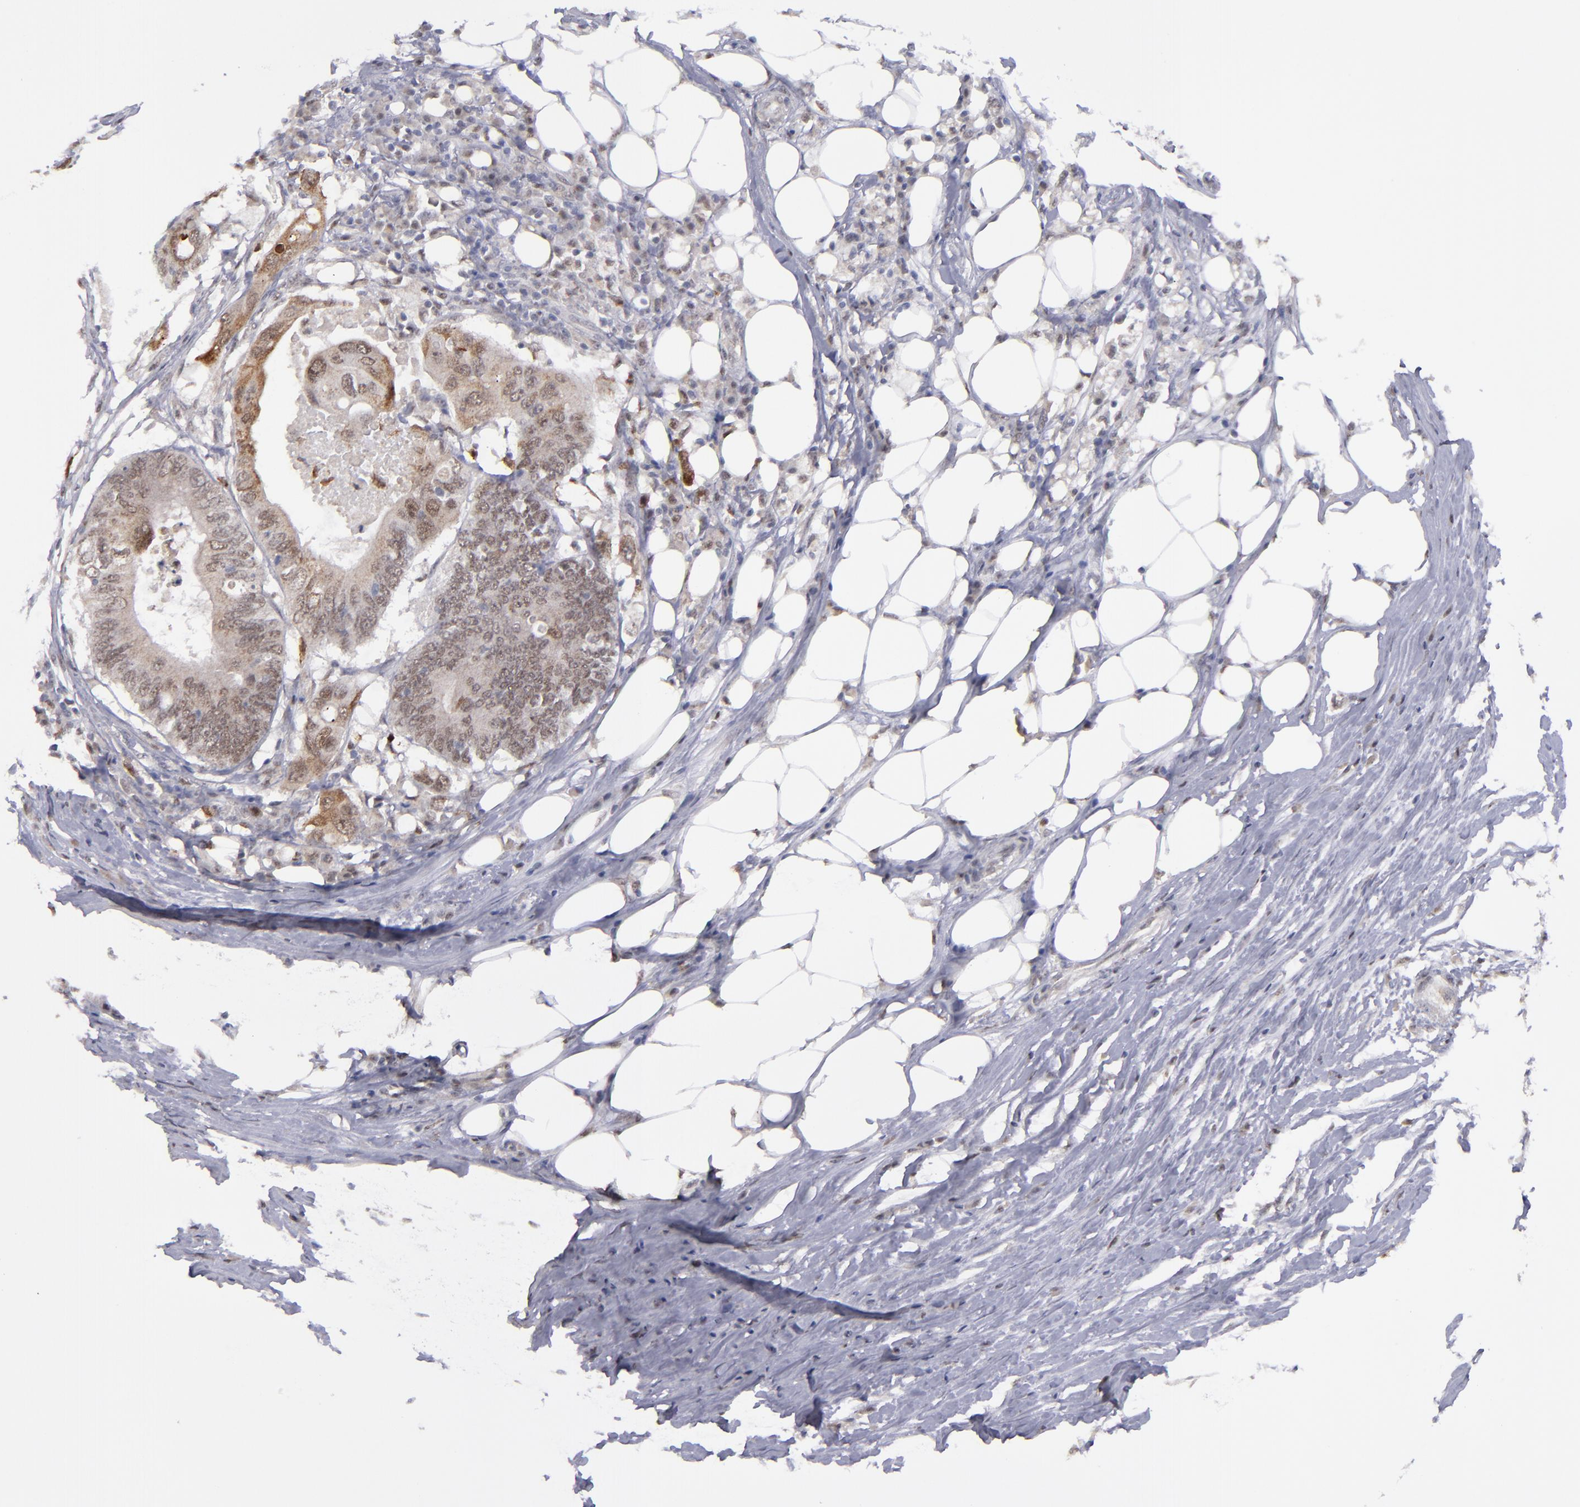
{"staining": {"intensity": "weak", "quantity": "<25%", "location": "cytoplasmic/membranous,nuclear"}, "tissue": "colorectal cancer", "cell_type": "Tumor cells", "image_type": "cancer", "snomed": [{"axis": "morphology", "description": "Adenocarcinoma, NOS"}, {"axis": "topography", "description": "Colon"}], "caption": "An IHC micrograph of colorectal cancer (adenocarcinoma) is shown. There is no staining in tumor cells of colorectal cancer (adenocarcinoma). Nuclei are stained in blue.", "gene": "RREB1", "patient": {"sex": "male", "age": 71}}